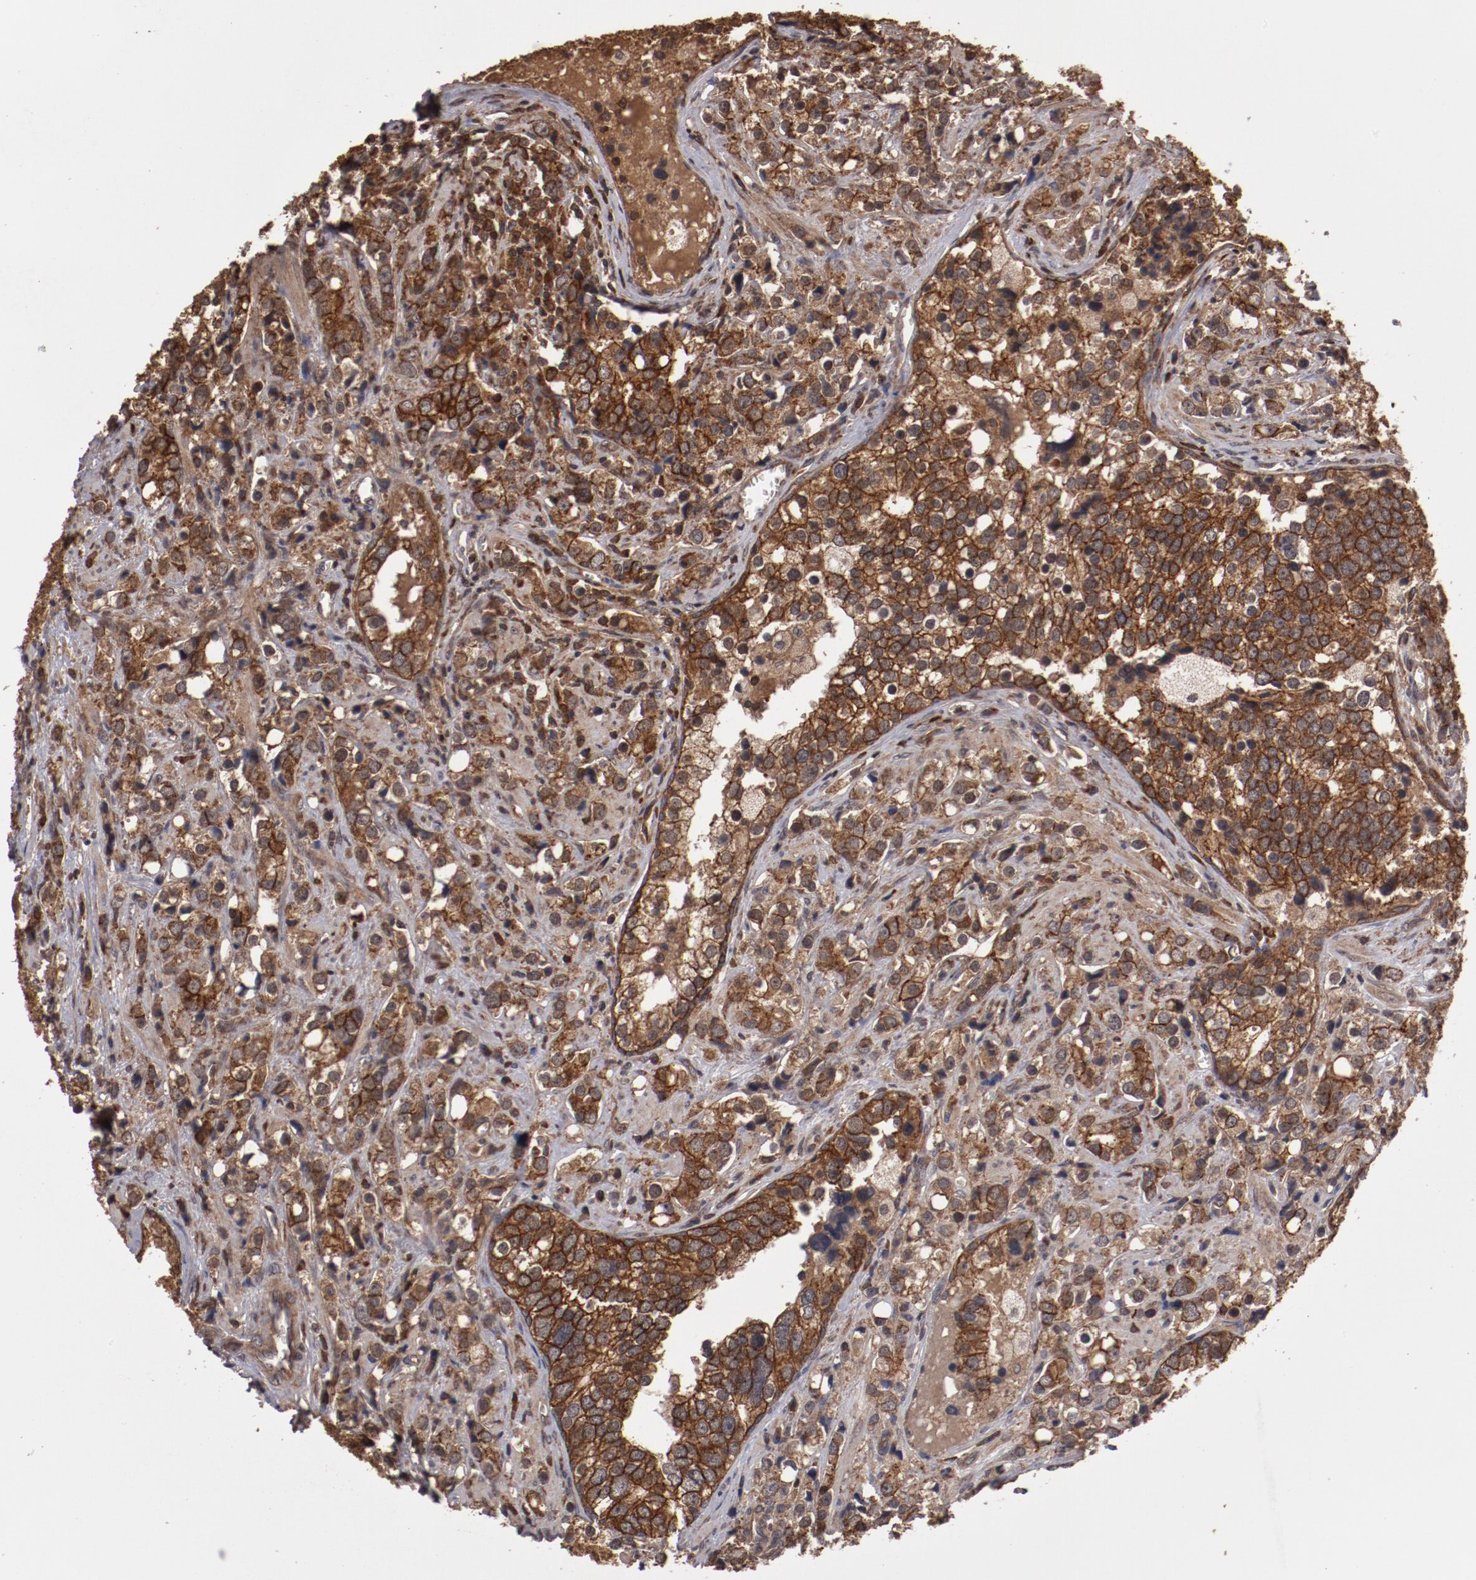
{"staining": {"intensity": "strong", "quantity": ">75%", "location": "cytoplasmic/membranous"}, "tissue": "prostate cancer", "cell_type": "Tumor cells", "image_type": "cancer", "snomed": [{"axis": "morphology", "description": "Adenocarcinoma, High grade"}, {"axis": "topography", "description": "Prostate"}], "caption": "An image of human prostate cancer (adenocarcinoma (high-grade)) stained for a protein exhibits strong cytoplasmic/membranous brown staining in tumor cells.", "gene": "RPS6KA6", "patient": {"sex": "male", "age": 71}}